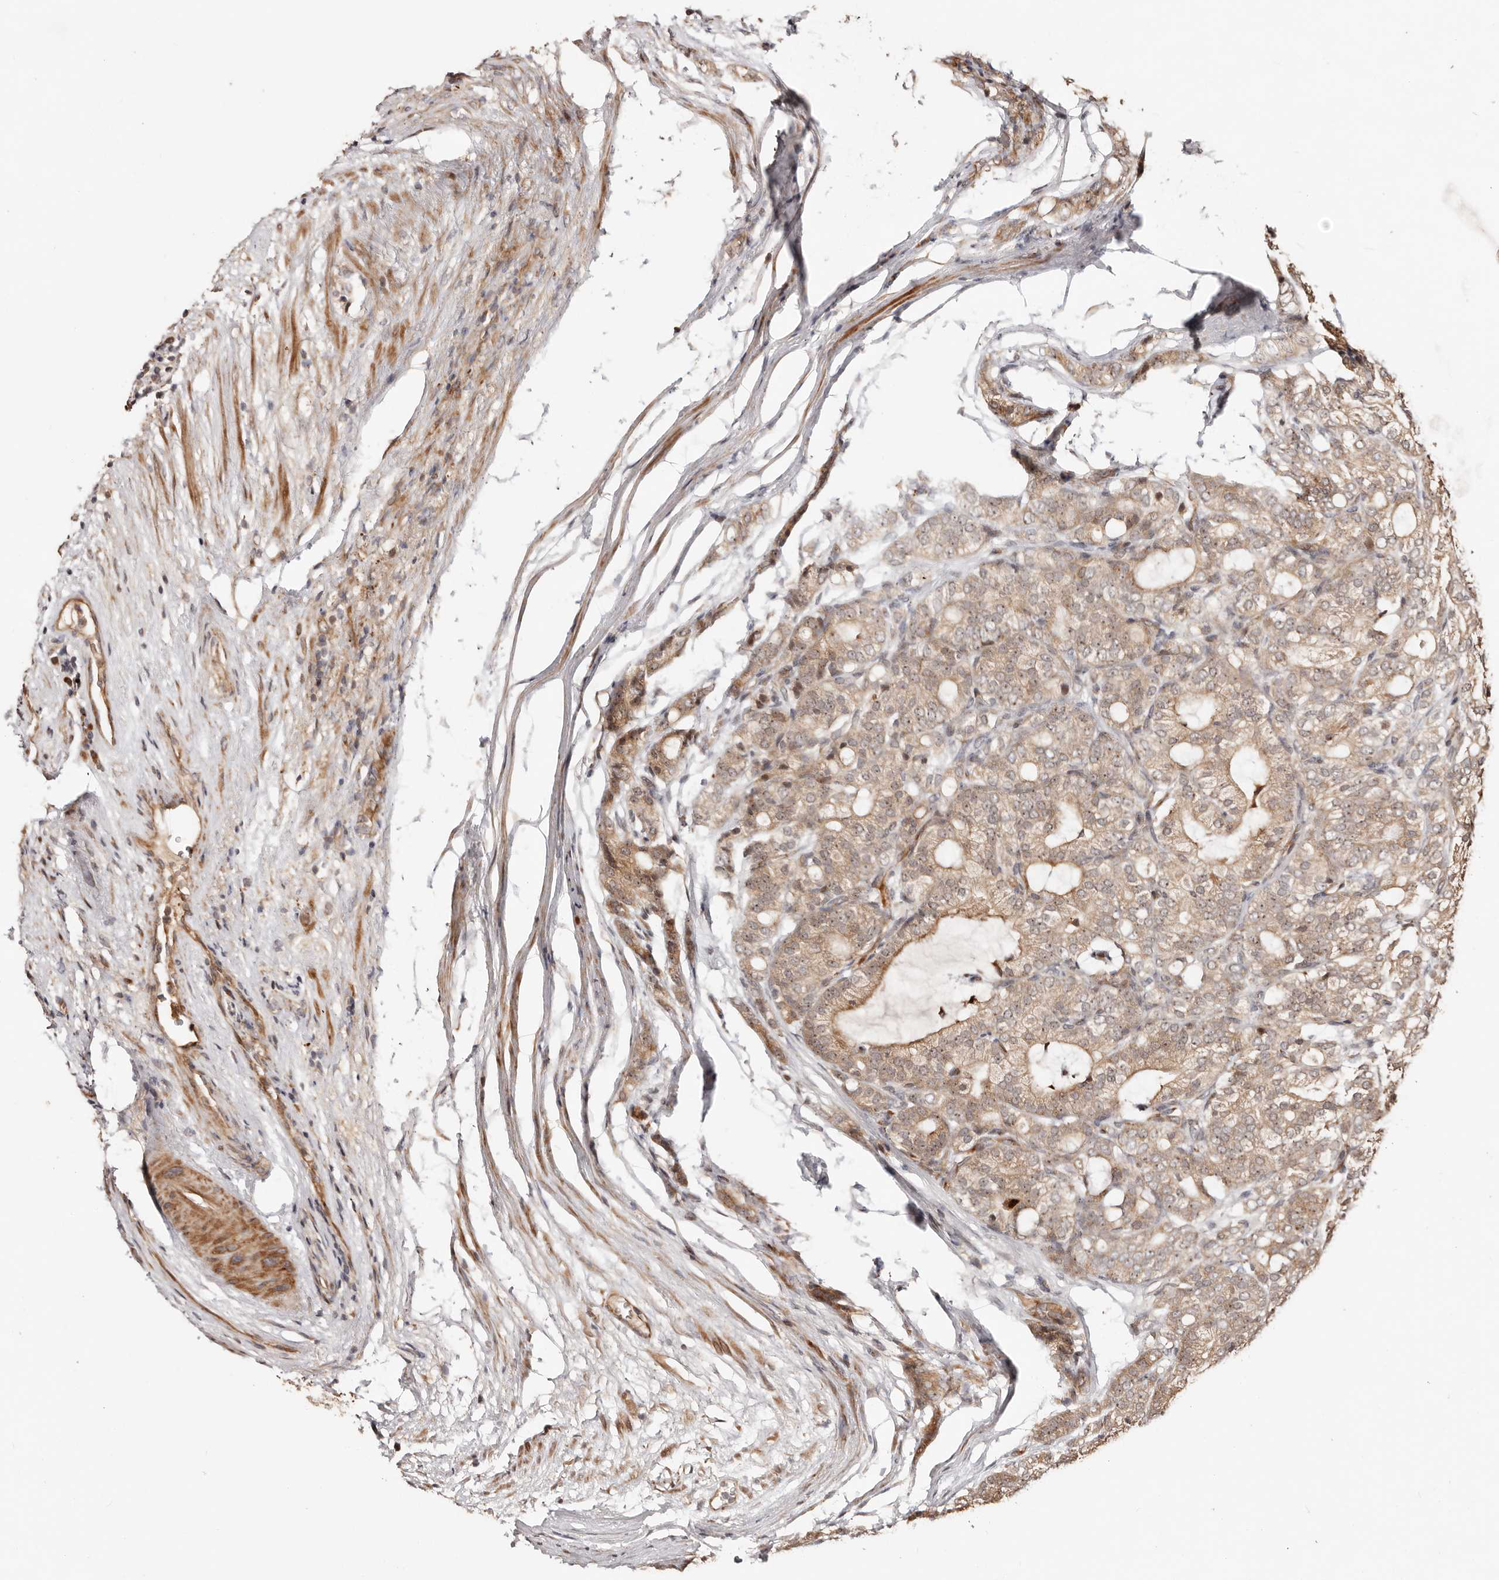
{"staining": {"intensity": "weak", "quantity": ">75%", "location": "cytoplasmic/membranous,nuclear"}, "tissue": "prostate cancer", "cell_type": "Tumor cells", "image_type": "cancer", "snomed": [{"axis": "morphology", "description": "Adenocarcinoma, High grade"}, {"axis": "topography", "description": "Prostate"}], "caption": "Immunohistochemical staining of prostate cancer (high-grade adenocarcinoma) exhibits weak cytoplasmic/membranous and nuclear protein expression in approximately >75% of tumor cells.", "gene": "PTPN22", "patient": {"sex": "male", "age": 57}}